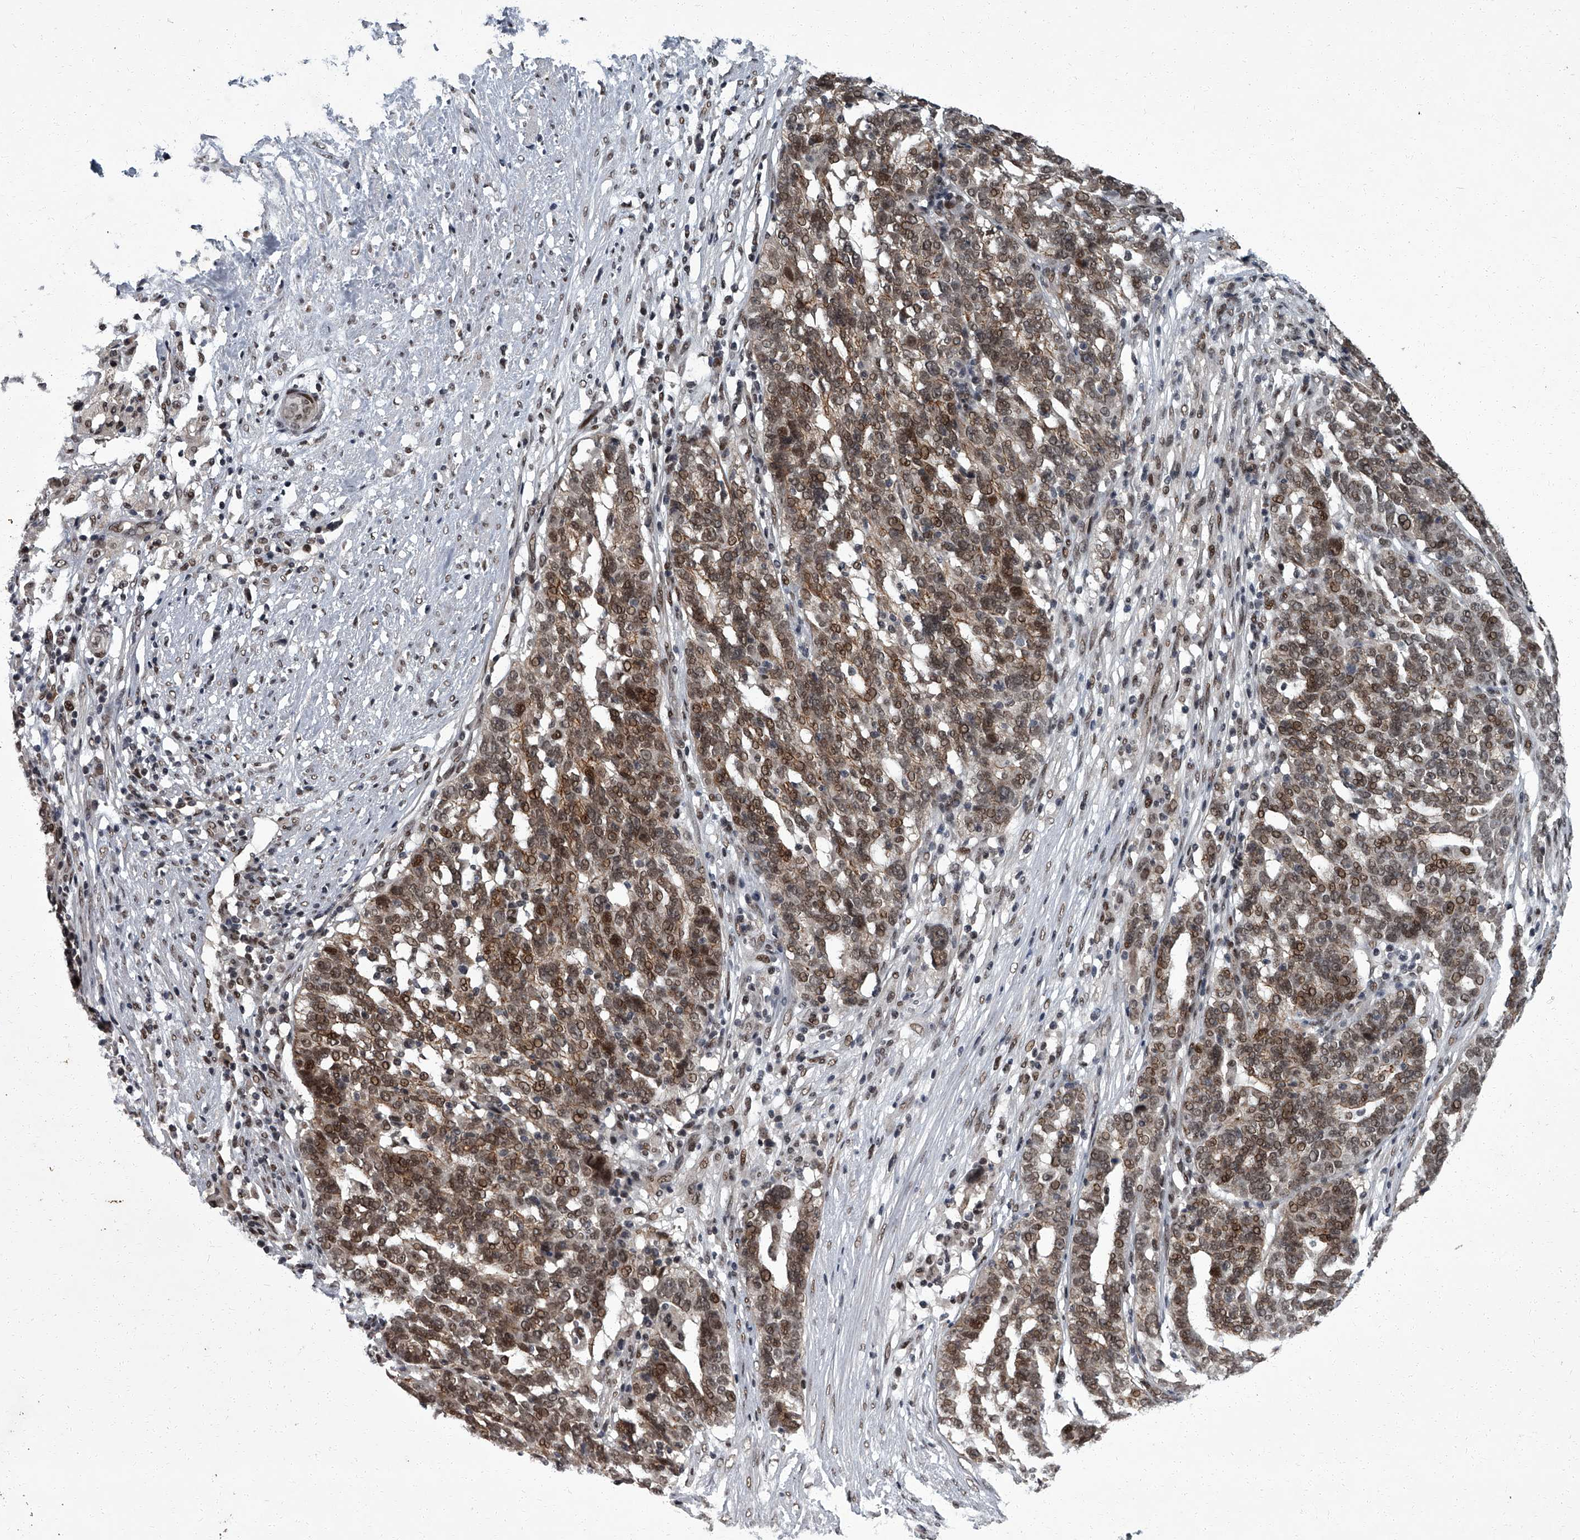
{"staining": {"intensity": "strong", "quantity": ">75%", "location": "nuclear"}, "tissue": "ovarian cancer", "cell_type": "Tumor cells", "image_type": "cancer", "snomed": [{"axis": "morphology", "description": "Cystadenocarcinoma, serous, NOS"}, {"axis": "topography", "description": "Ovary"}], "caption": "DAB immunohistochemical staining of ovarian cancer reveals strong nuclear protein staining in about >75% of tumor cells.", "gene": "ZNF518B", "patient": {"sex": "female", "age": 59}}